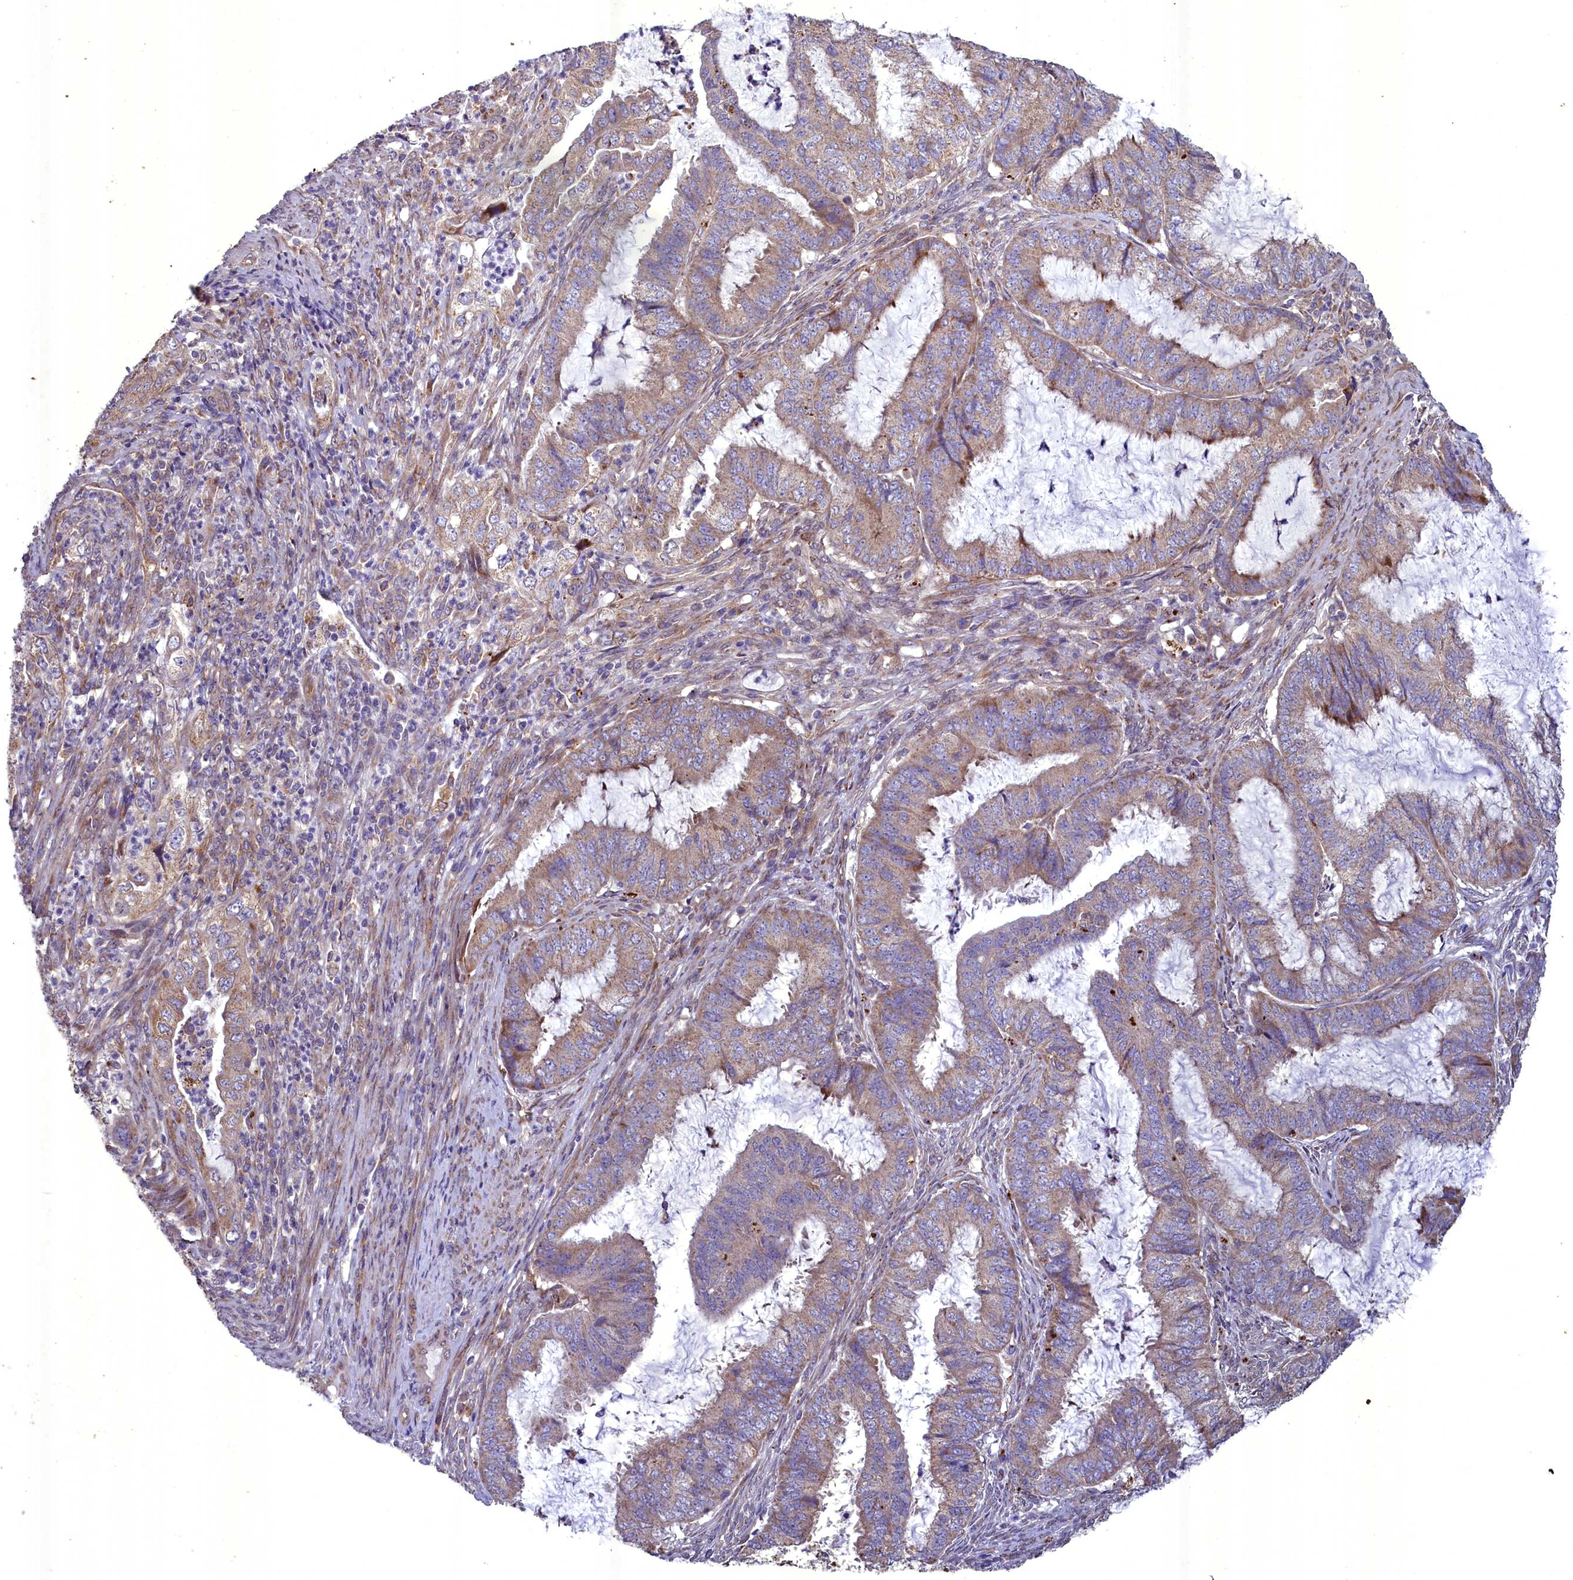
{"staining": {"intensity": "moderate", "quantity": "<25%", "location": "cytoplasmic/membranous"}, "tissue": "endometrial cancer", "cell_type": "Tumor cells", "image_type": "cancer", "snomed": [{"axis": "morphology", "description": "Adenocarcinoma, NOS"}, {"axis": "topography", "description": "Endometrium"}], "caption": "This photomicrograph shows immunohistochemistry staining of endometrial cancer (adenocarcinoma), with low moderate cytoplasmic/membranous staining in approximately <25% of tumor cells.", "gene": "ACAD8", "patient": {"sex": "female", "age": 51}}